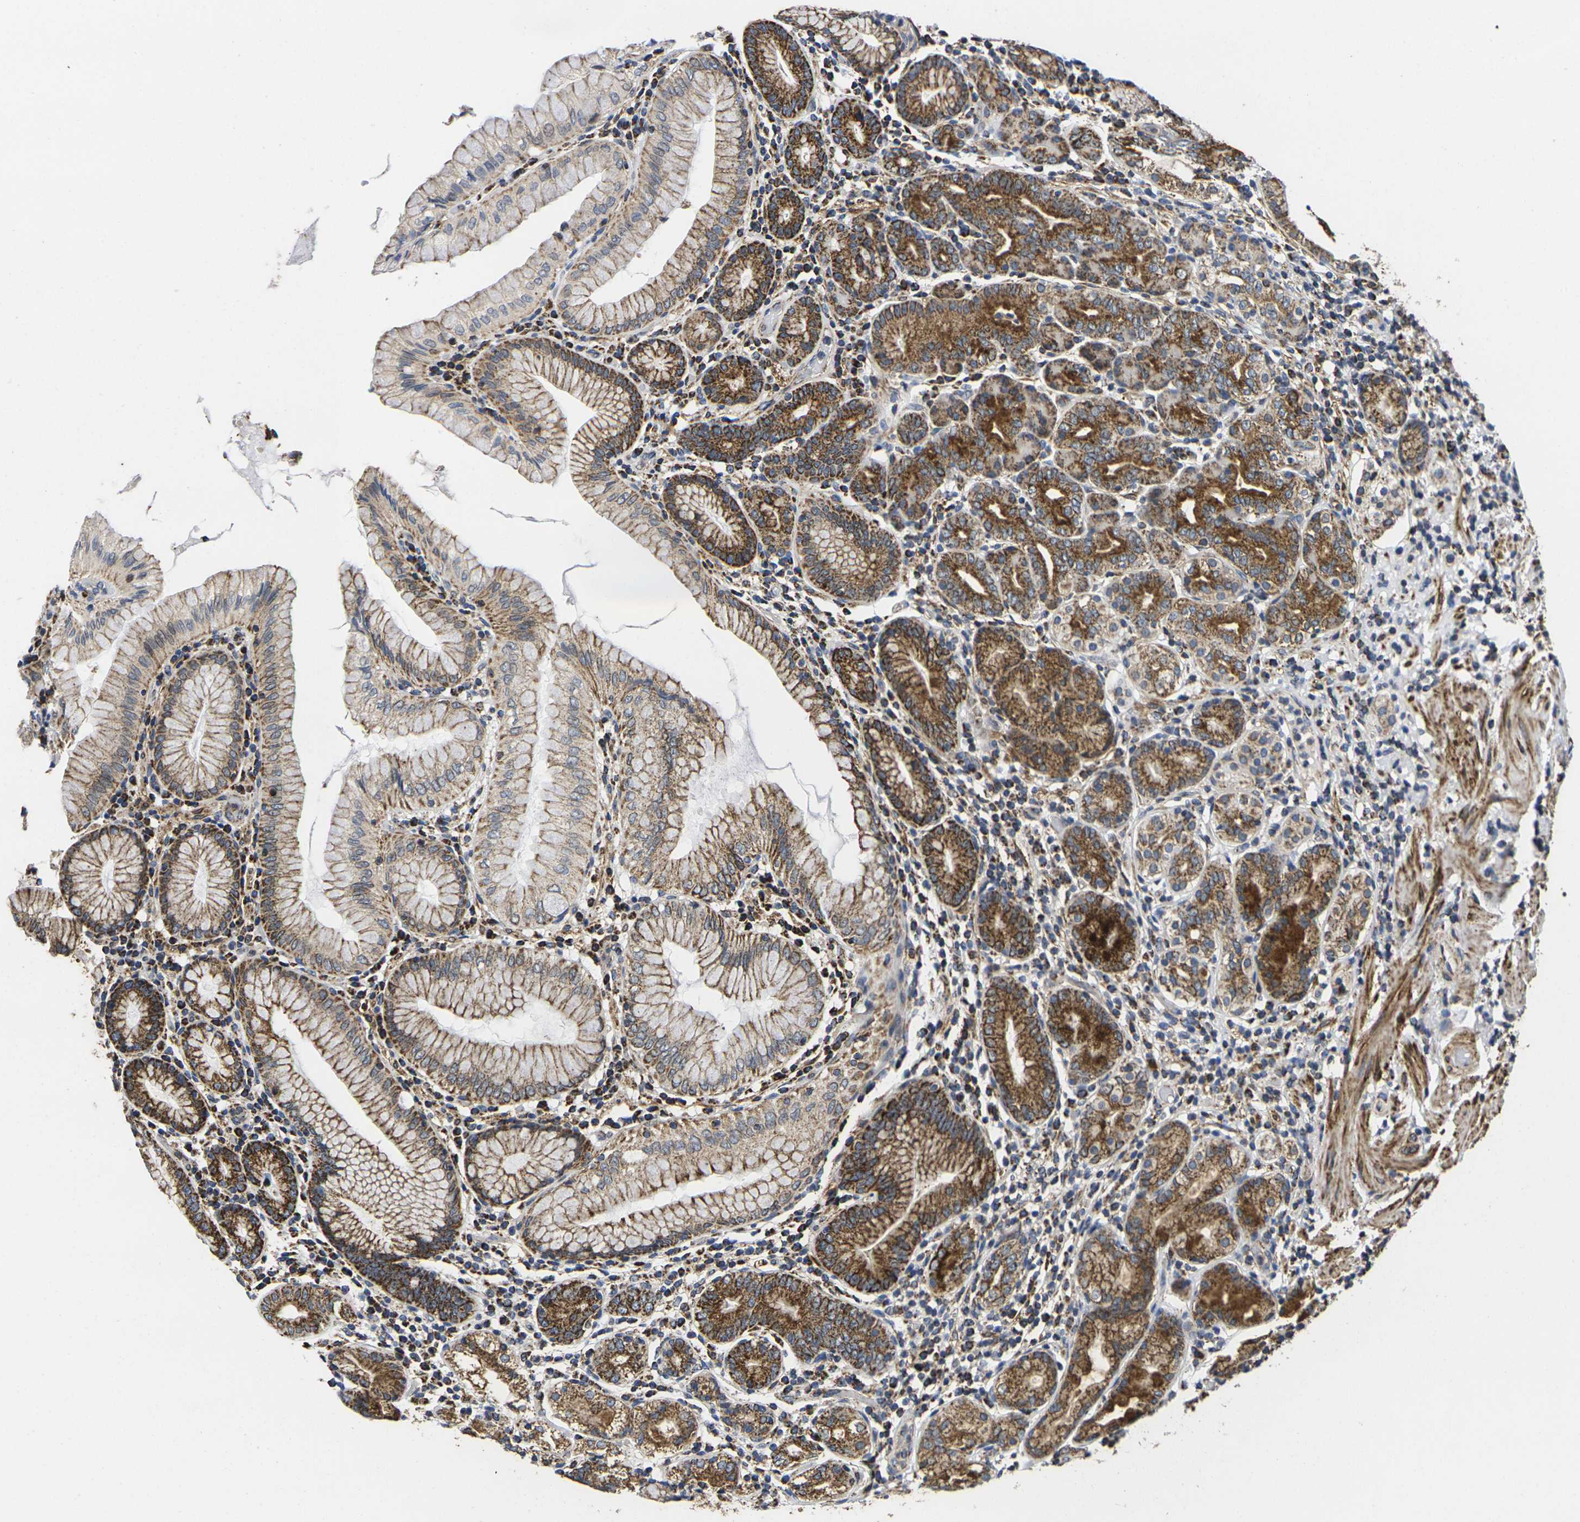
{"staining": {"intensity": "moderate", "quantity": ">75%", "location": "cytoplasmic/membranous"}, "tissue": "stomach", "cell_type": "Glandular cells", "image_type": "normal", "snomed": [{"axis": "morphology", "description": "Normal tissue, NOS"}, {"axis": "topography", "description": "Stomach, lower"}], "caption": "Immunohistochemistry (DAB) staining of normal human stomach displays moderate cytoplasmic/membranous protein expression in approximately >75% of glandular cells.", "gene": "P2RY11", "patient": {"sex": "female", "age": 76}}